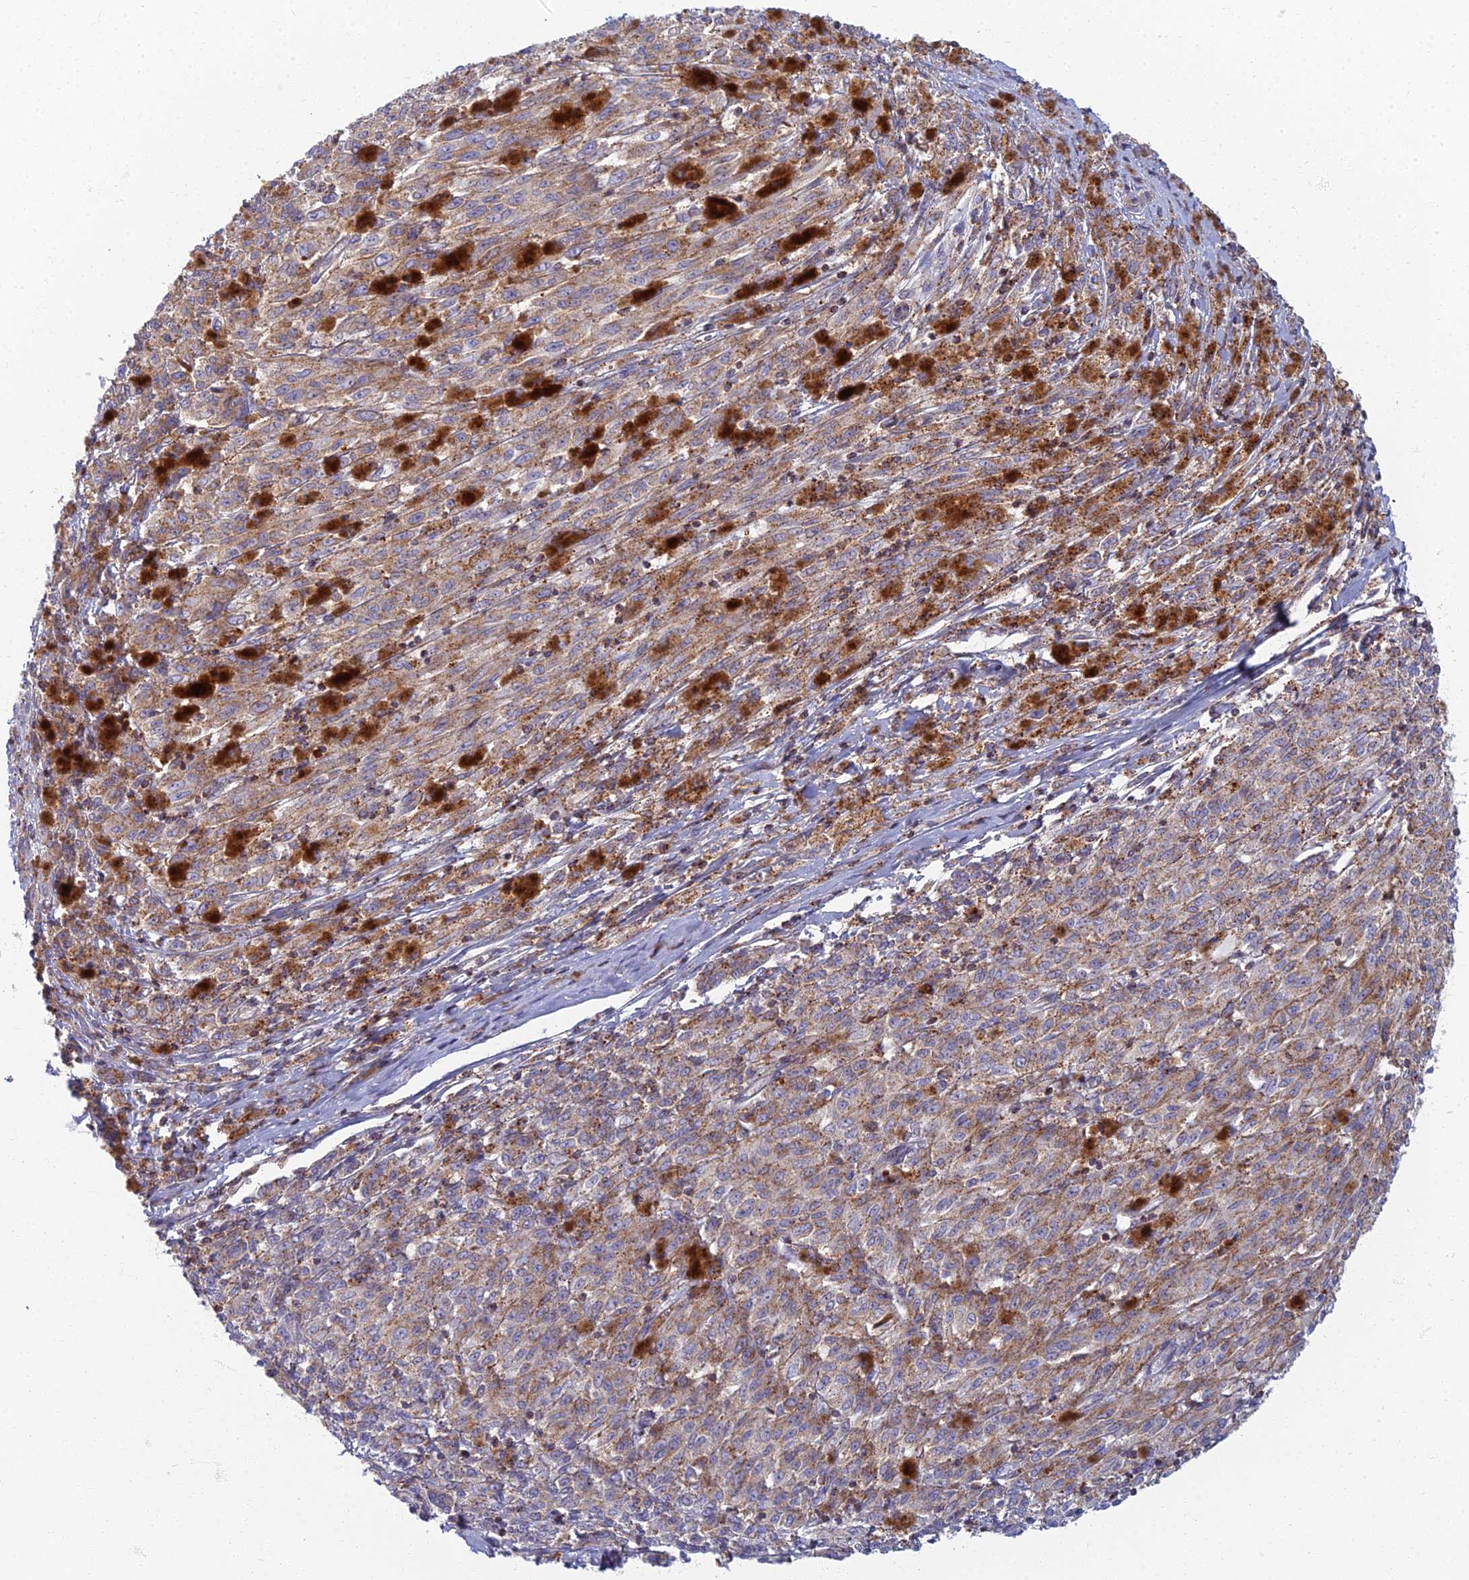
{"staining": {"intensity": "moderate", "quantity": ">75%", "location": "cytoplasmic/membranous"}, "tissue": "melanoma", "cell_type": "Tumor cells", "image_type": "cancer", "snomed": [{"axis": "morphology", "description": "Malignant melanoma, NOS"}, {"axis": "topography", "description": "Skin"}], "caption": "Protein positivity by immunohistochemistry exhibits moderate cytoplasmic/membranous positivity in approximately >75% of tumor cells in malignant melanoma. (IHC, brightfield microscopy, high magnification).", "gene": "CHMP4B", "patient": {"sex": "female", "age": 52}}